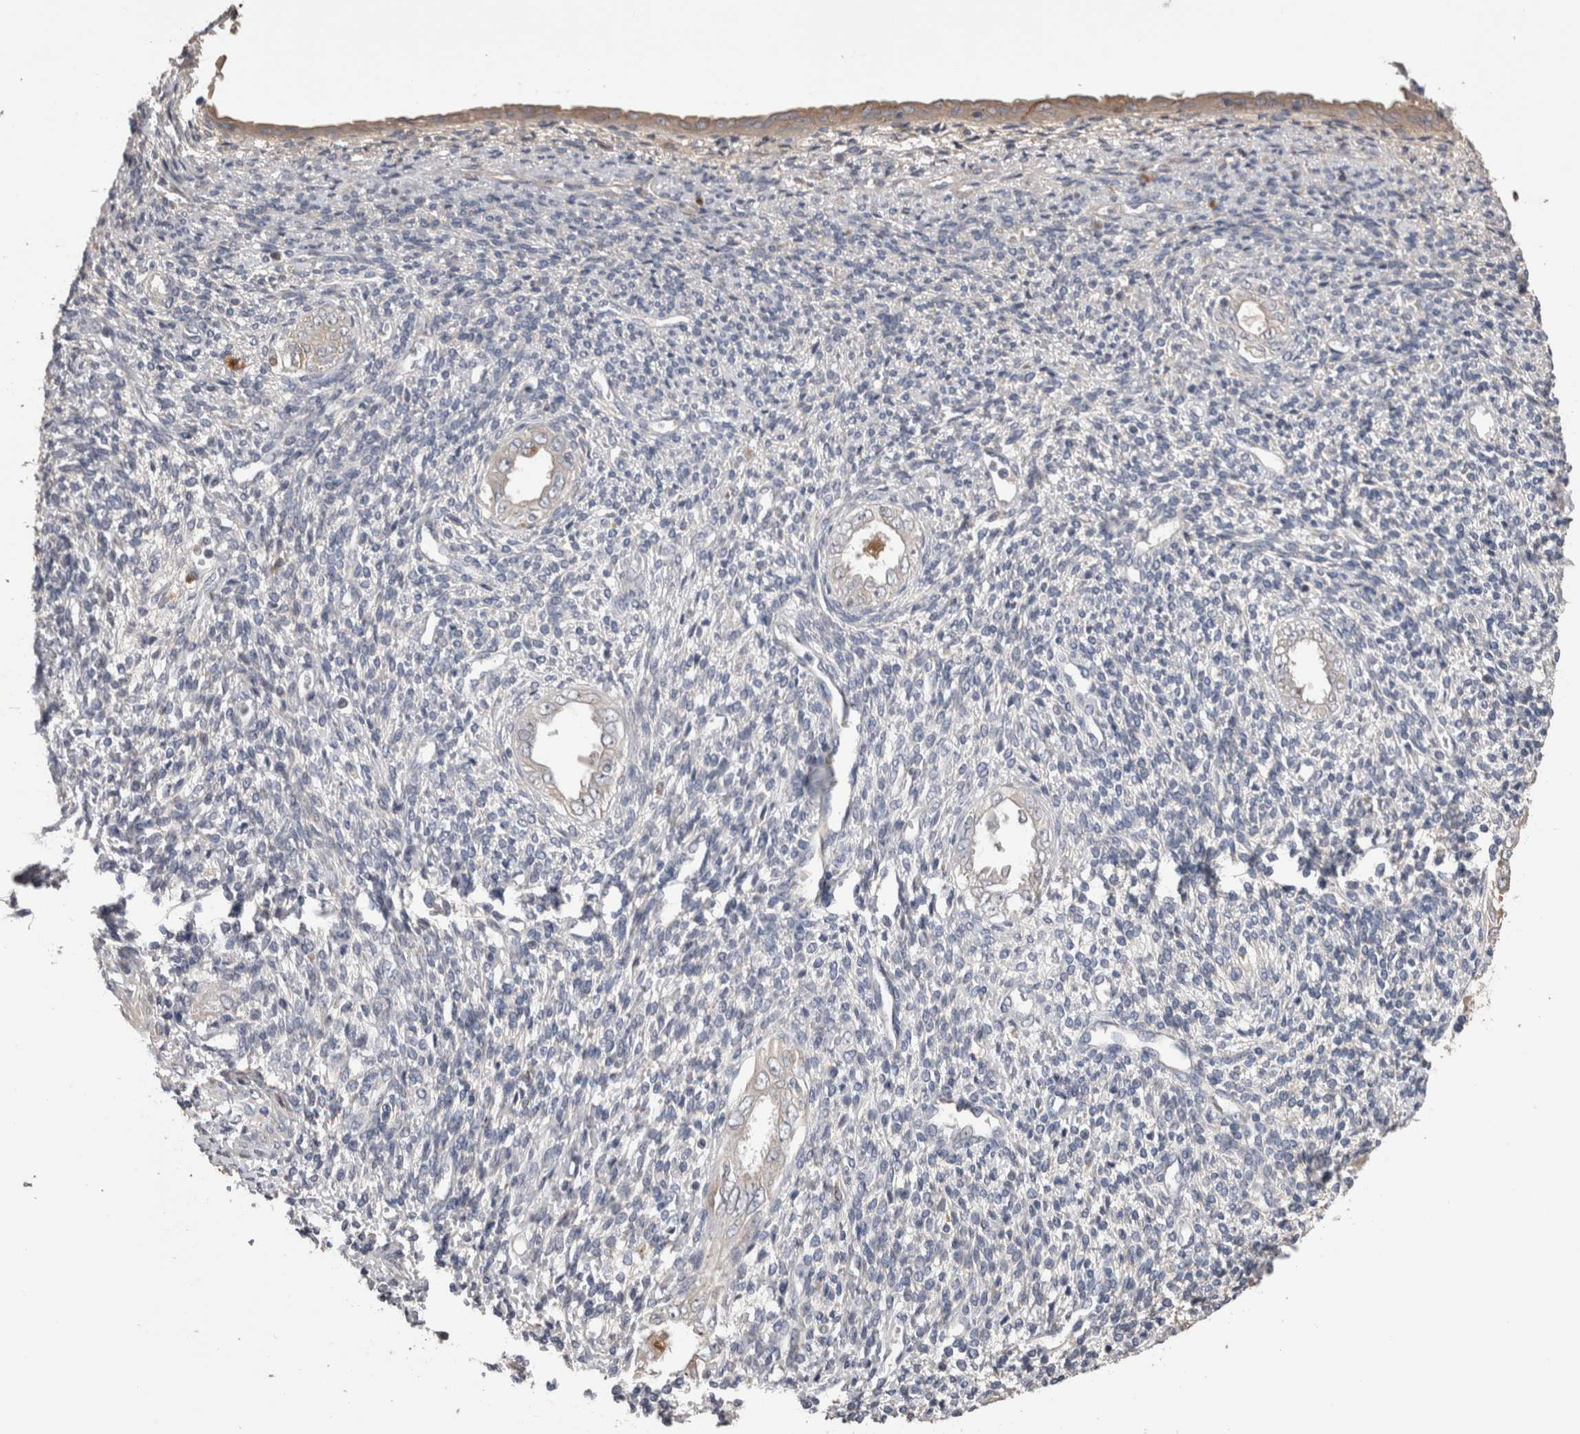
{"staining": {"intensity": "negative", "quantity": "none", "location": "none"}, "tissue": "endometrium", "cell_type": "Cells in endometrial stroma", "image_type": "normal", "snomed": [{"axis": "morphology", "description": "Normal tissue, NOS"}, {"axis": "topography", "description": "Endometrium"}], "caption": "Immunohistochemistry of normal endometrium displays no positivity in cells in endometrial stroma. The staining was performed using DAB (3,3'-diaminobenzidine) to visualize the protein expression in brown, while the nuclei were stained in blue with hematoxylin (Magnification: 20x).", "gene": "STC1", "patient": {"sex": "female", "age": 66}}